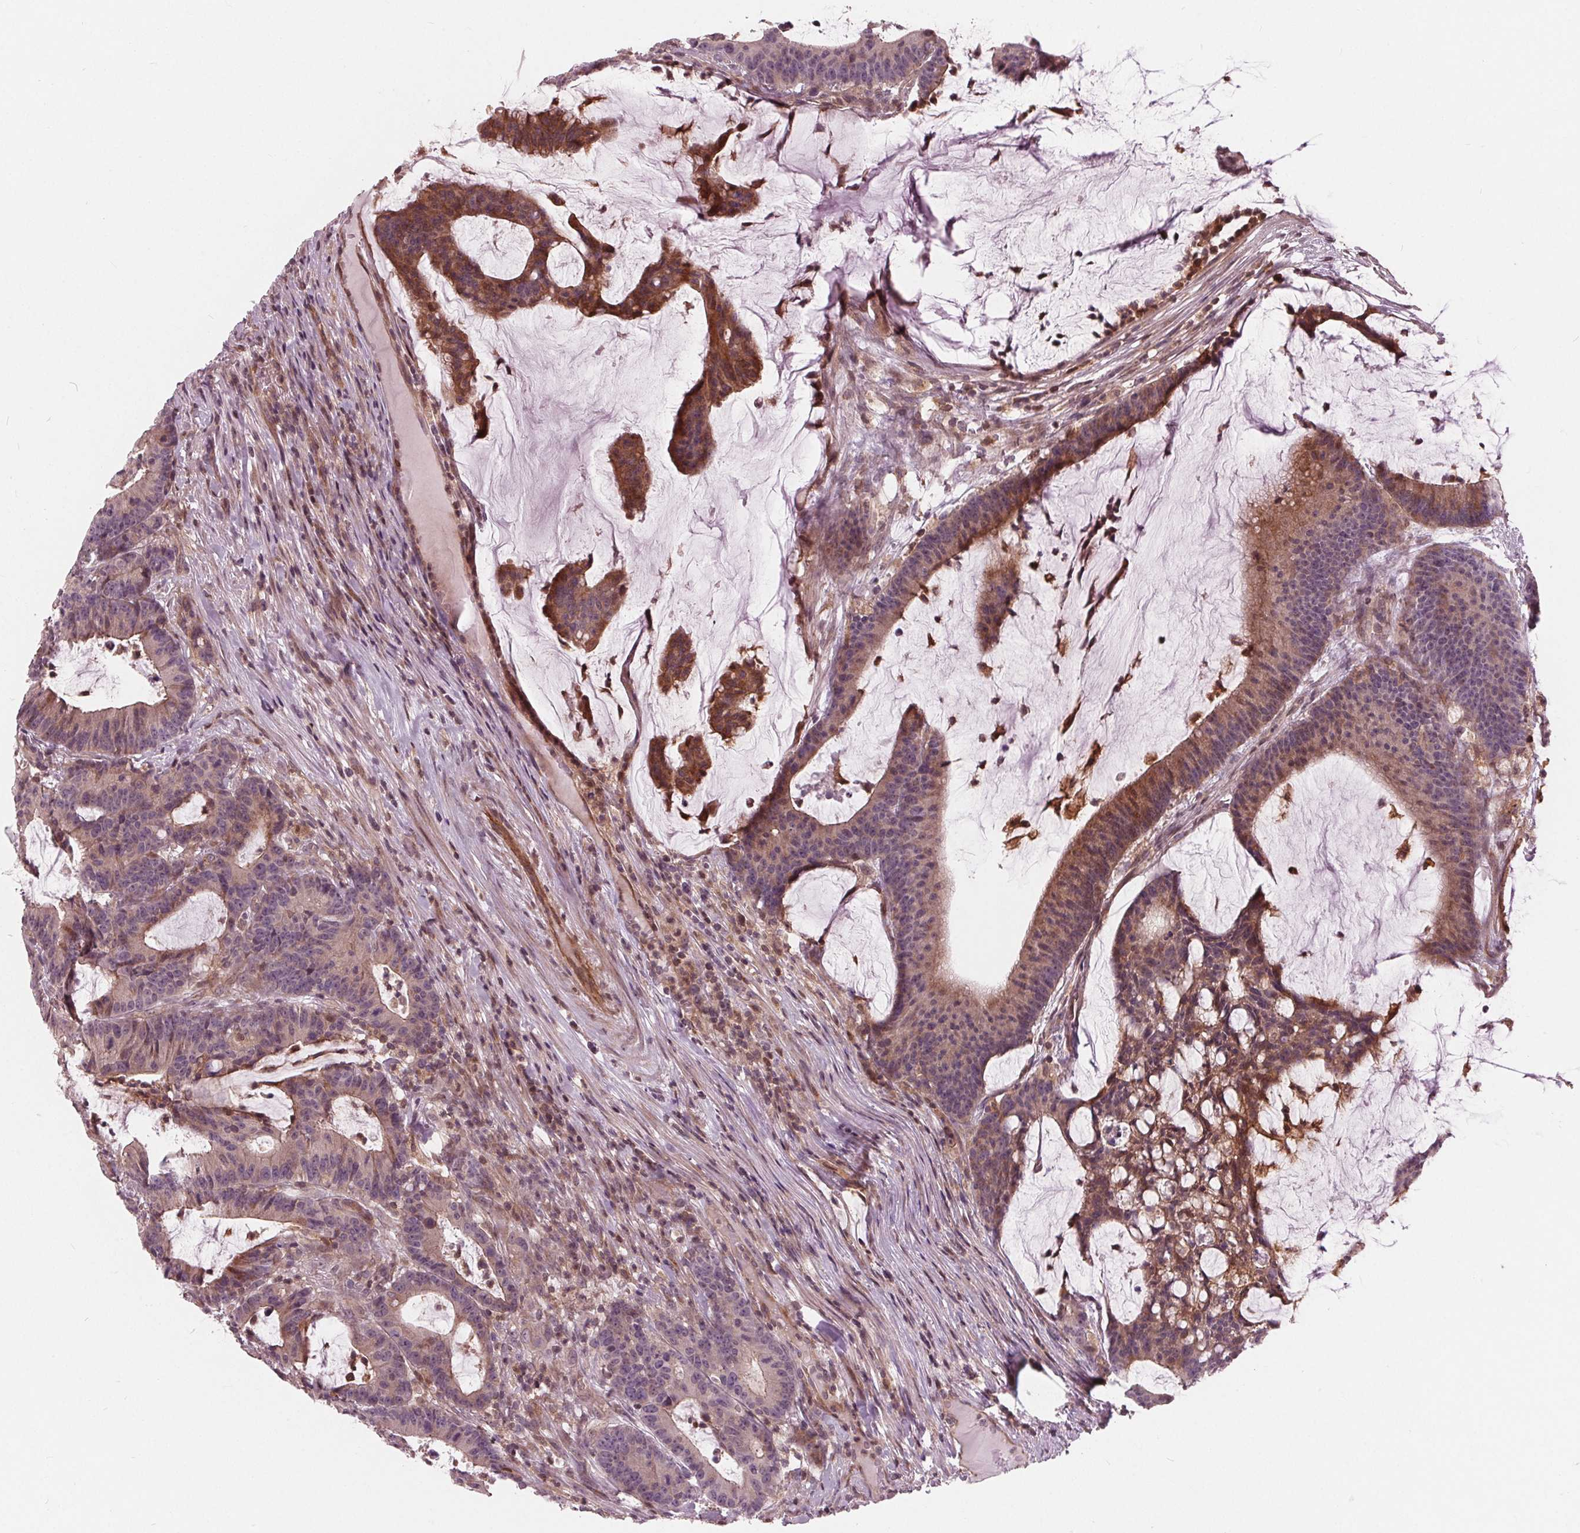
{"staining": {"intensity": "moderate", "quantity": "25%-75%", "location": "cytoplasmic/membranous"}, "tissue": "colorectal cancer", "cell_type": "Tumor cells", "image_type": "cancer", "snomed": [{"axis": "morphology", "description": "Adenocarcinoma, NOS"}, {"axis": "topography", "description": "Colon"}], "caption": "Tumor cells reveal moderate cytoplasmic/membranous staining in about 25%-75% of cells in colorectal adenocarcinoma. (Stains: DAB (3,3'-diaminobenzidine) in brown, nuclei in blue, Microscopy: brightfield microscopy at high magnification).", "gene": "TXNIP", "patient": {"sex": "female", "age": 78}}